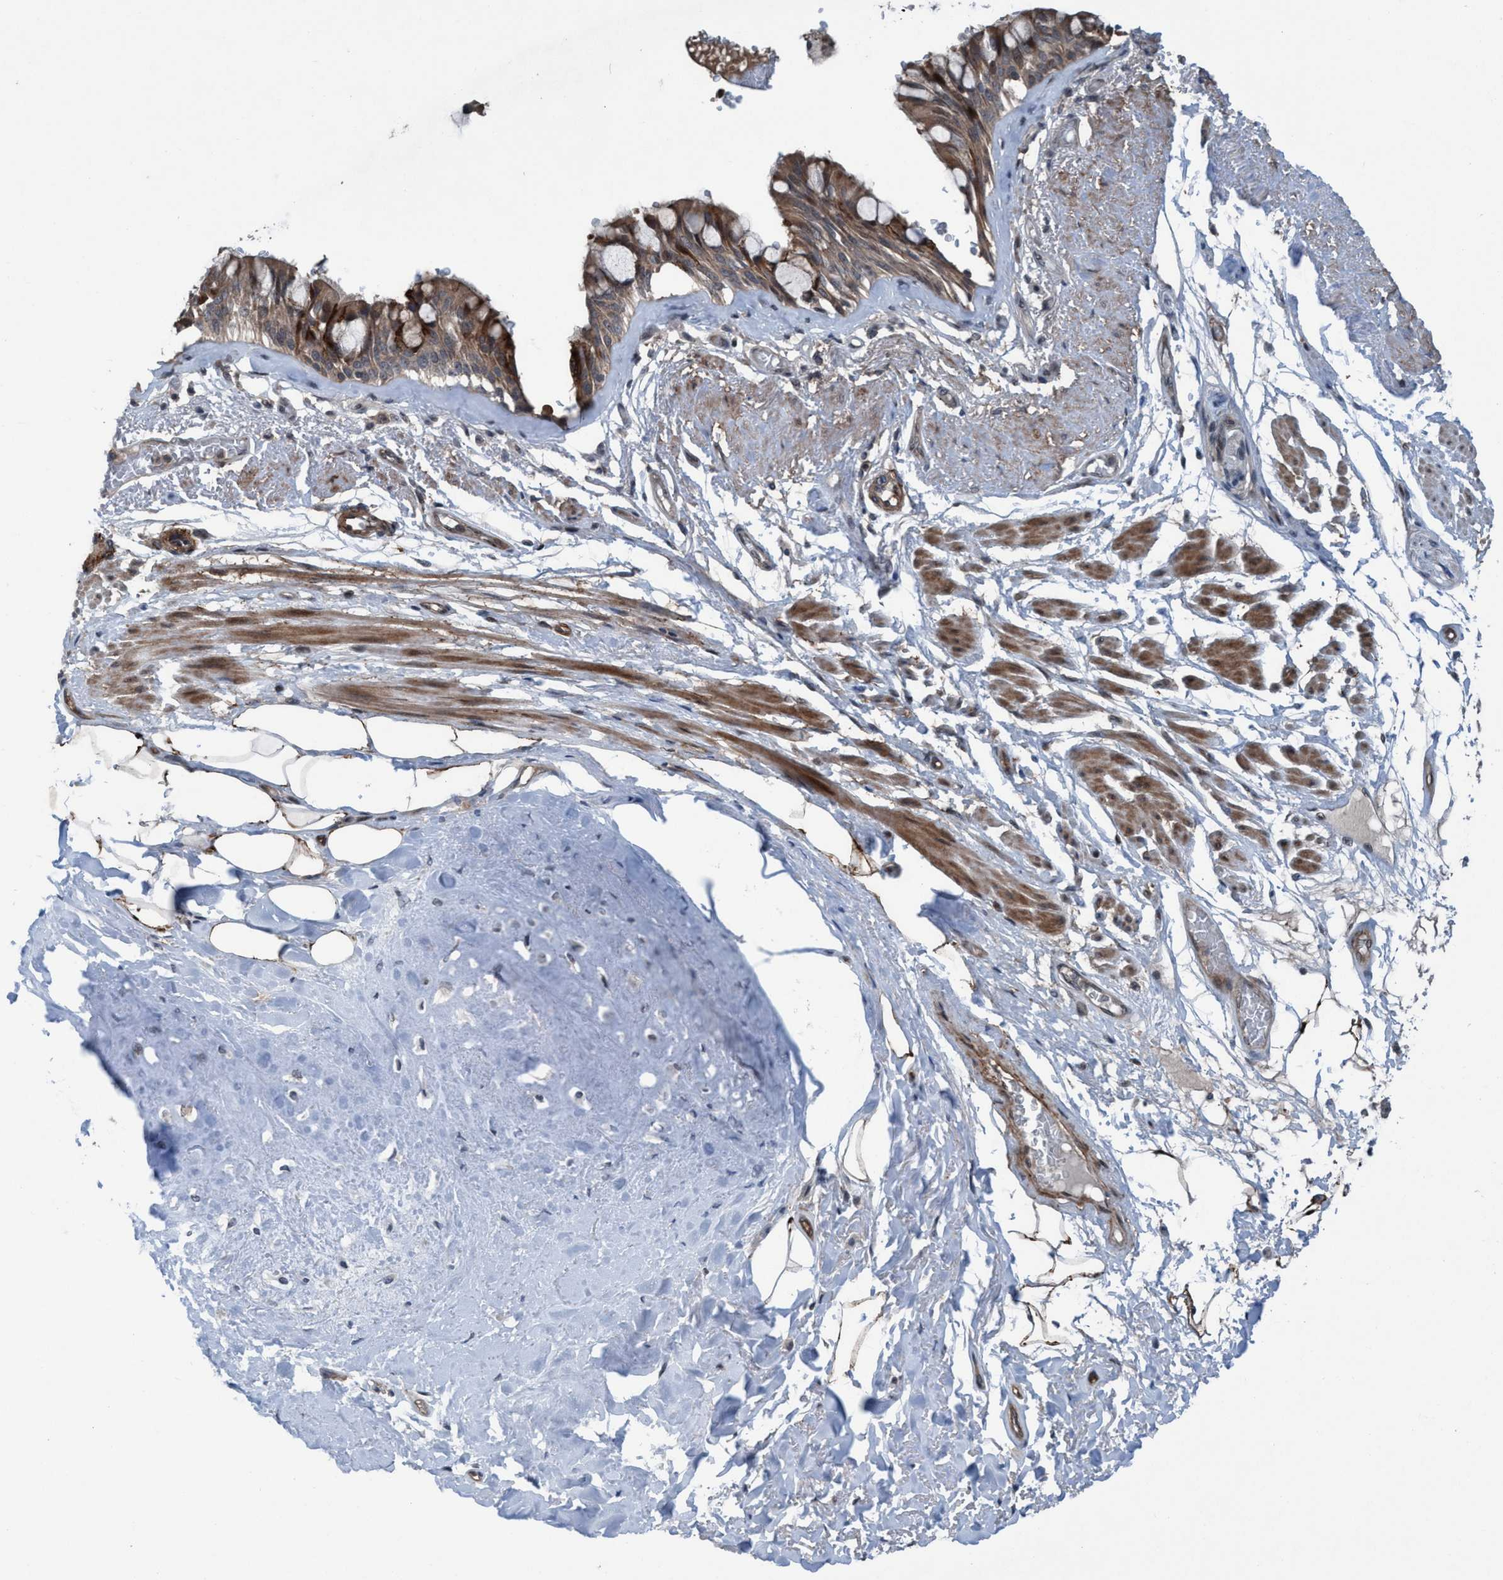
{"staining": {"intensity": "strong", "quantity": ">75%", "location": "cytoplasmic/membranous"}, "tissue": "bronchus", "cell_type": "Respiratory epithelial cells", "image_type": "normal", "snomed": [{"axis": "morphology", "description": "Normal tissue, NOS"}, {"axis": "topography", "description": "Bronchus"}], "caption": "Respiratory epithelial cells reveal strong cytoplasmic/membranous positivity in about >75% of cells in normal bronchus.", "gene": "NISCH", "patient": {"sex": "male", "age": 66}}